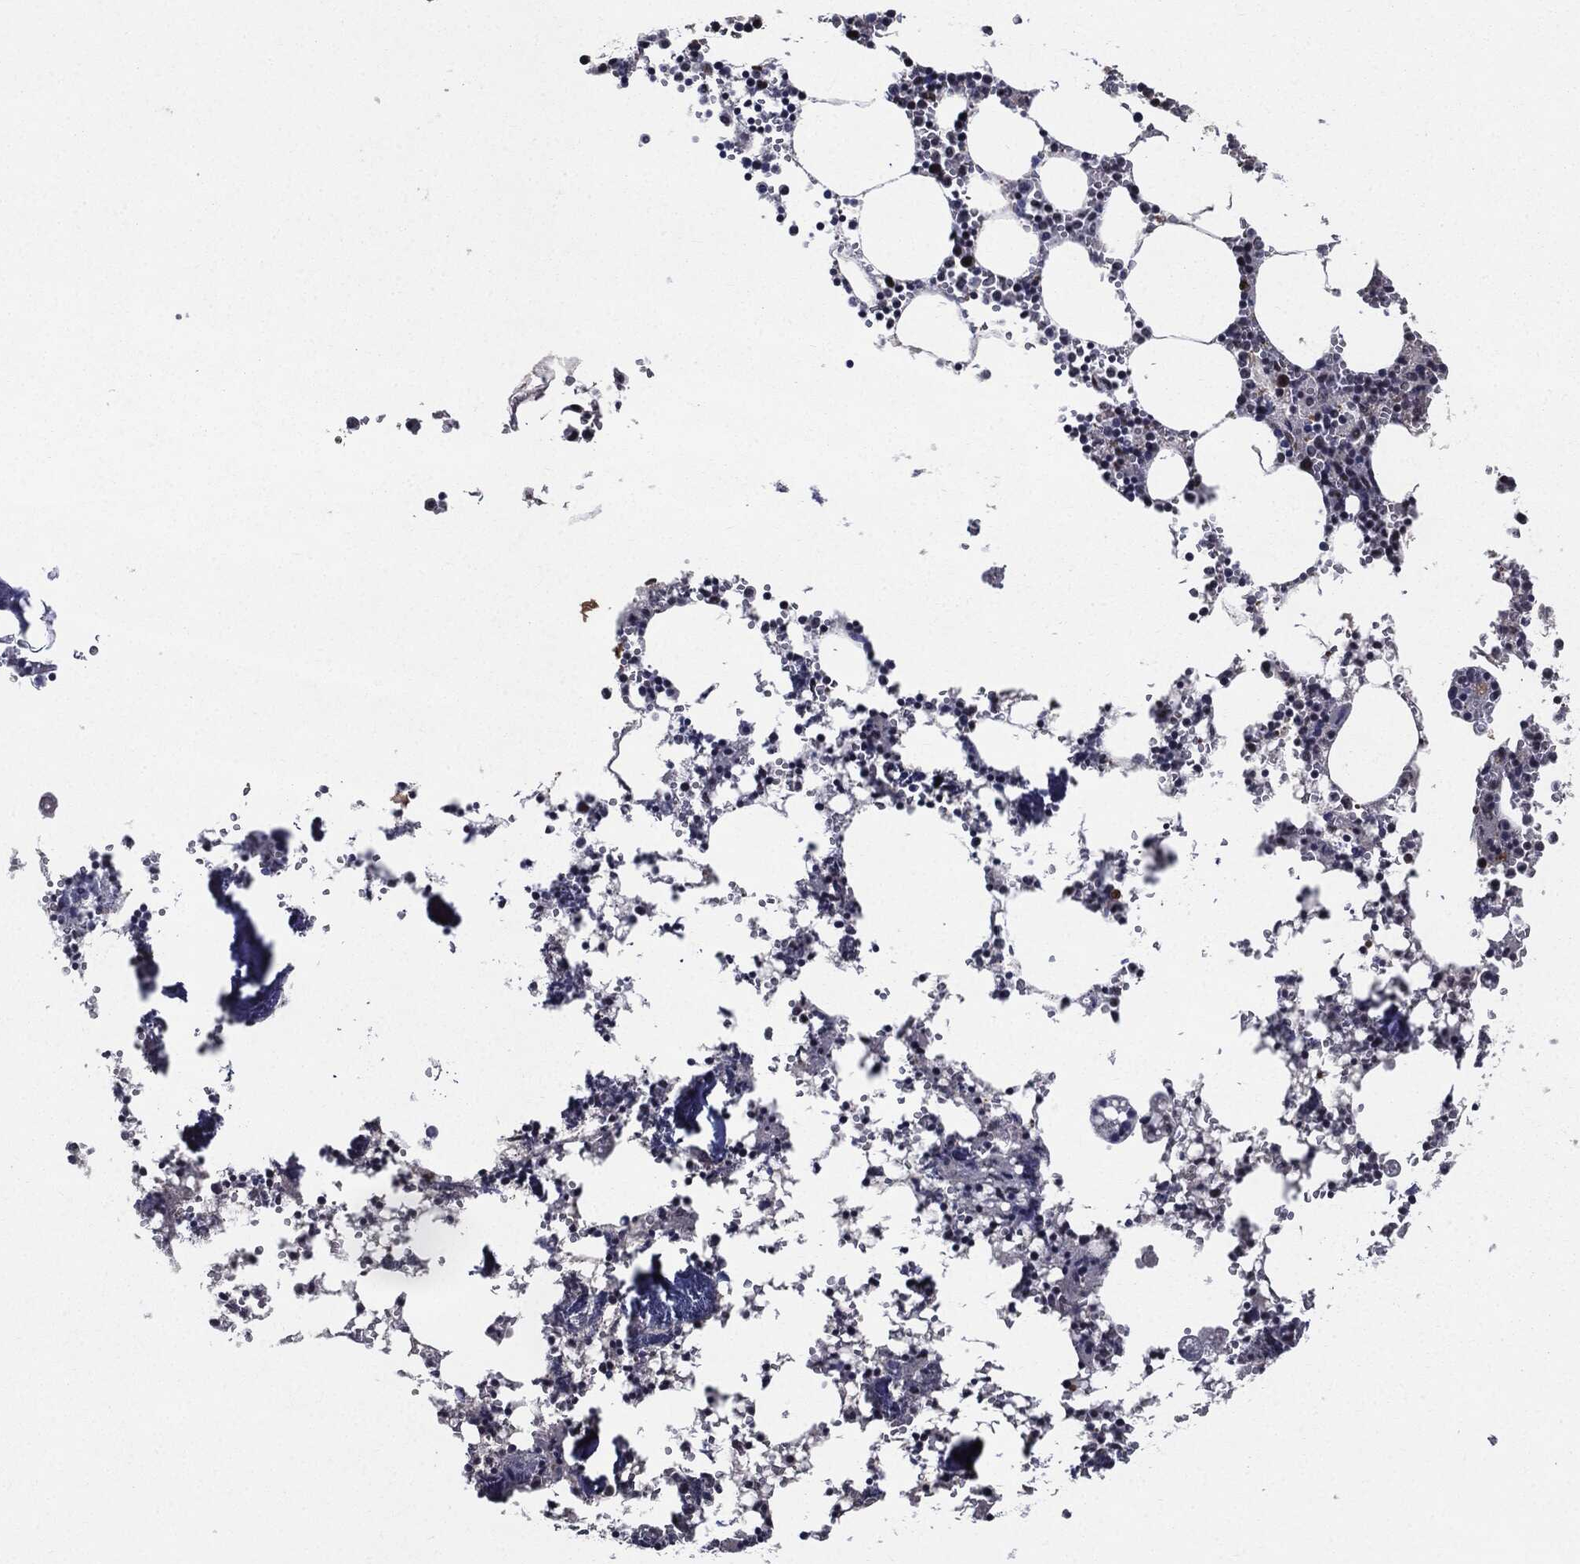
{"staining": {"intensity": "strong", "quantity": "25%-75%", "location": "nuclear"}, "tissue": "bone marrow", "cell_type": "Hematopoietic cells", "image_type": "normal", "snomed": [{"axis": "morphology", "description": "Normal tissue, NOS"}, {"axis": "topography", "description": "Bone marrow"}], "caption": "Protein staining of benign bone marrow reveals strong nuclear expression in approximately 25%-75% of hematopoietic cells. (Stains: DAB in brown, nuclei in blue, Microscopy: brightfield microscopy at high magnification).", "gene": "JUN", "patient": {"sex": "female", "age": 64}}